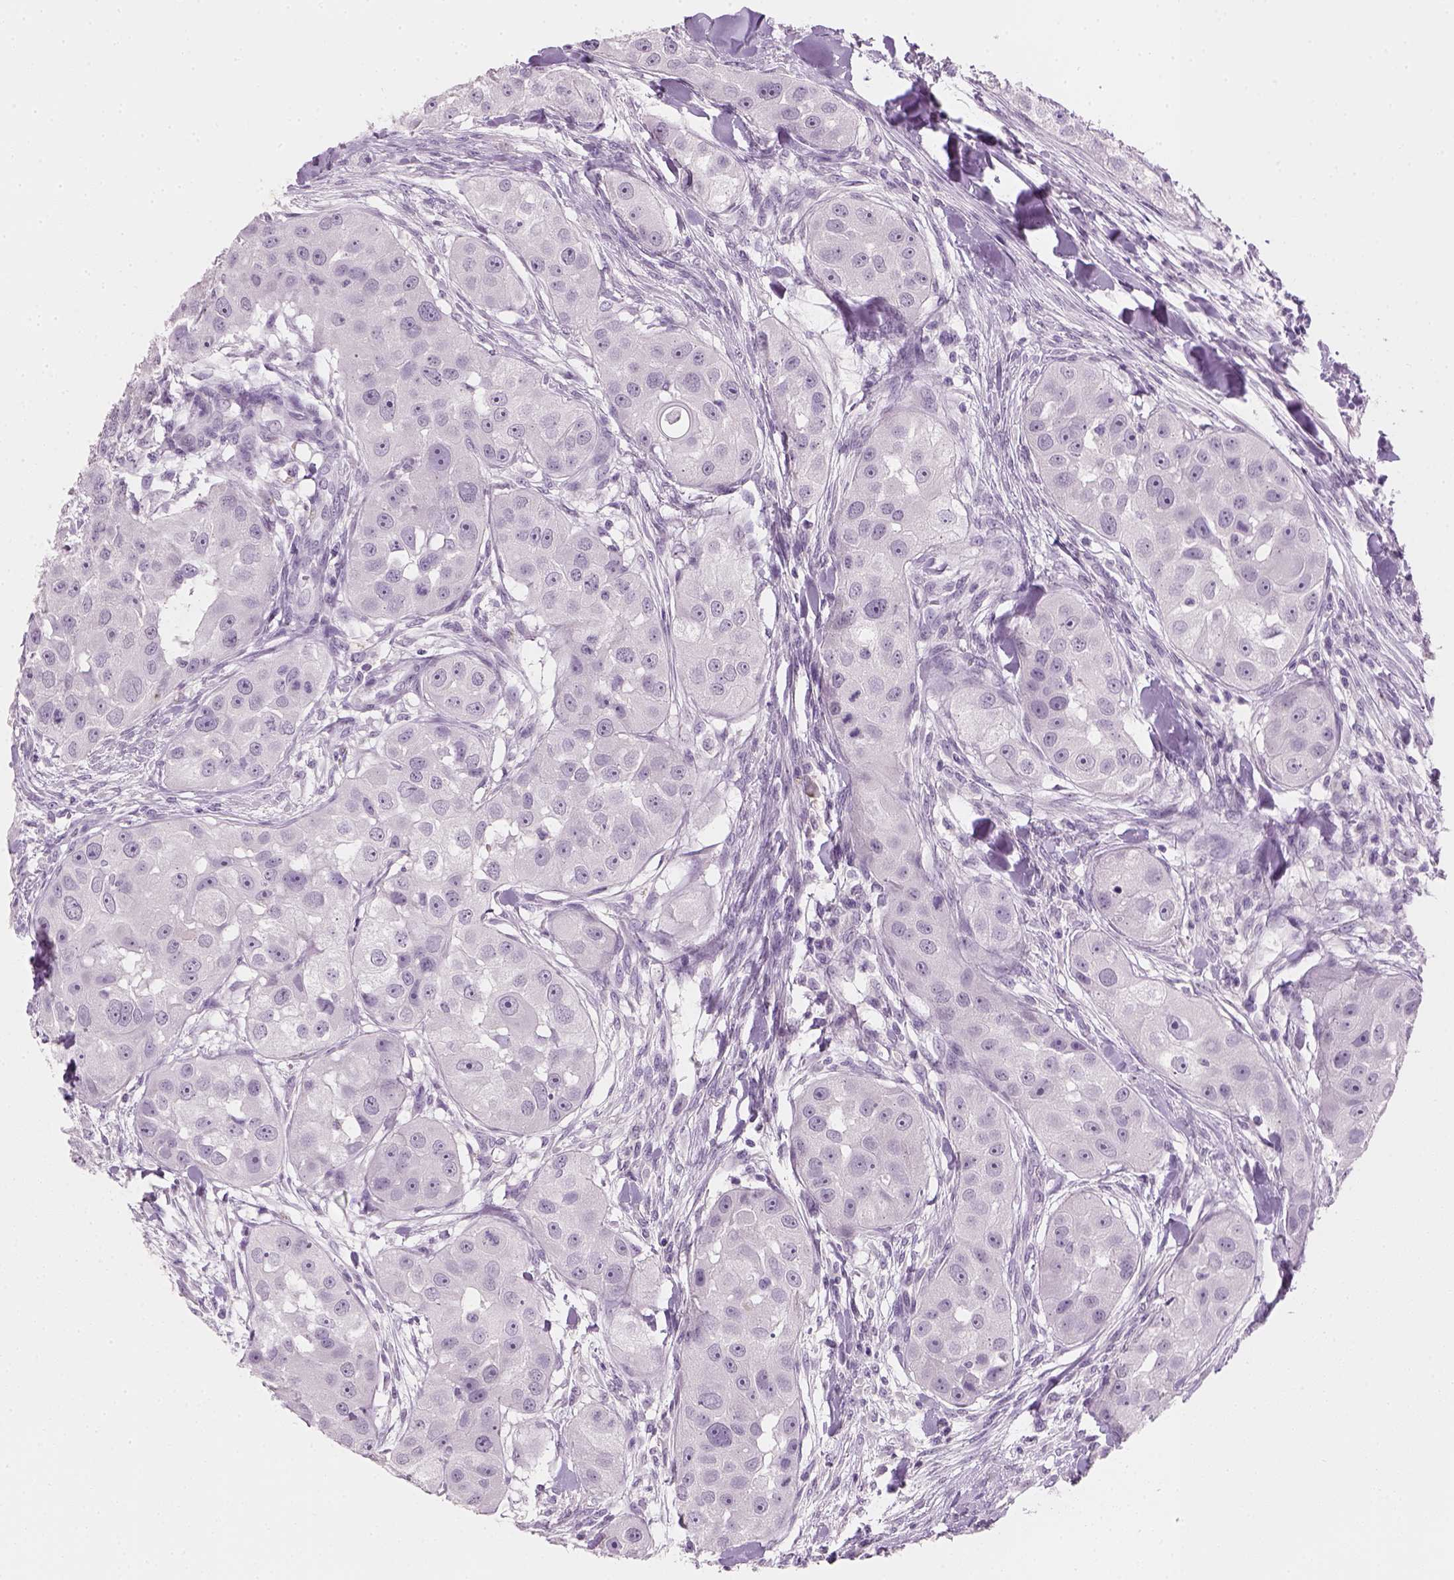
{"staining": {"intensity": "negative", "quantity": "none", "location": "none"}, "tissue": "head and neck cancer", "cell_type": "Tumor cells", "image_type": "cancer", "snomed": [{"axis": "morphology", "description": "Squamous cell carcinoma, NOS"}, {"axis": "topography", "description": "Head-Neck"}], "caption": "Immunohistochemistry (IHC) of human squamous cell carcinoma (head and neck) demonstrates no positivity in tumor cells.", "gene": "TH", "patient": {"sex": "male", "age": 51}}